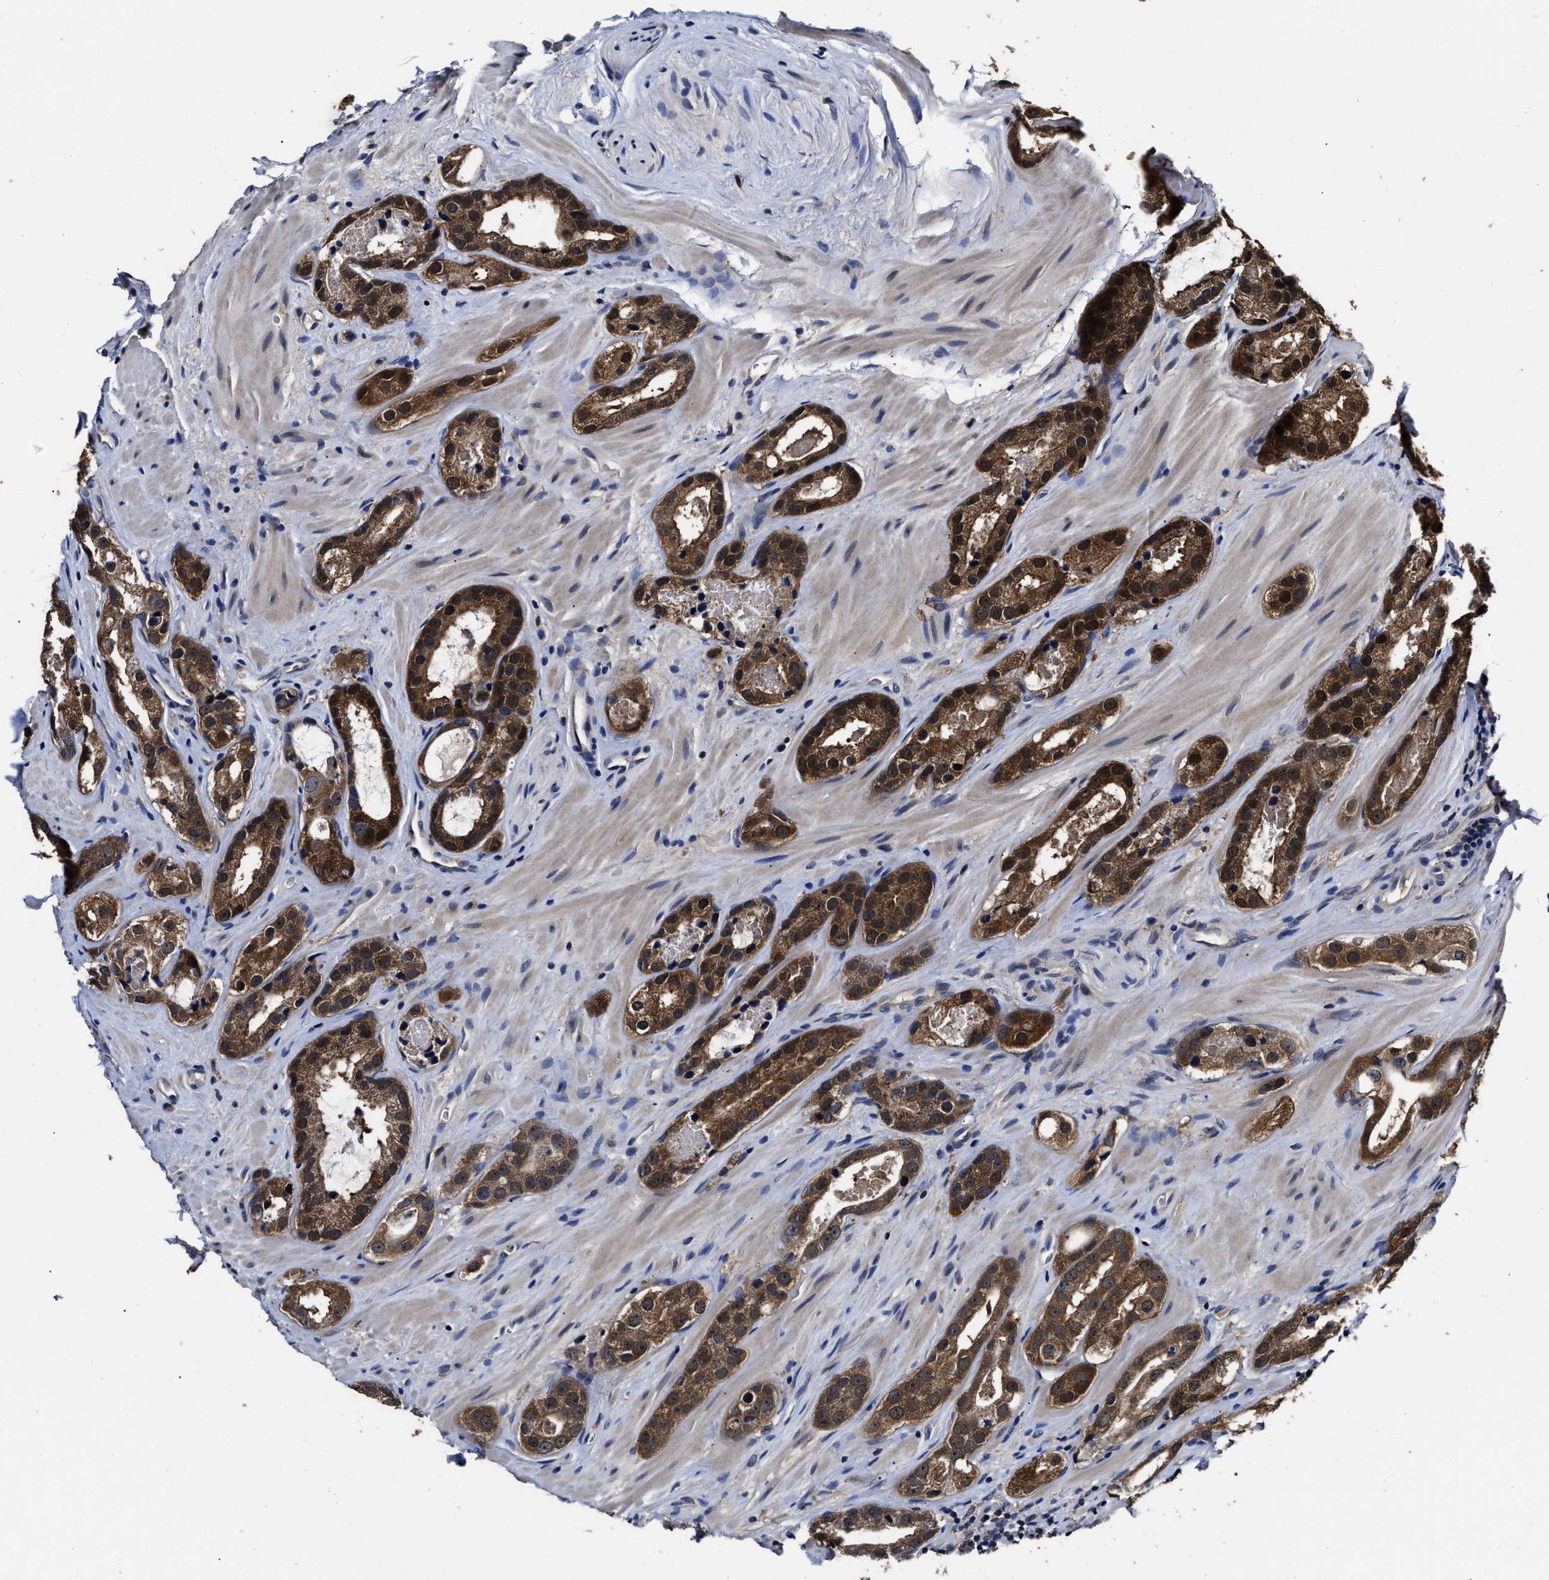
{"staining": {"intensity": "moderate", "quantity": ">75%", "location": "cytoplasmic/membranous,nuclear"}, "tissue": "prostate cancer", "cell_type": "Tumor cells", "image_type": "cancer", "snomed": [{"axis": "morphology", "description": "Adenocarcinoma, High grade"}, {"axis": "topography", "description": "Prostate"}], "caption": "Immunohistochemistry (IHC) of human prostate cancer (adenocarcinoma (high-grade)) displays medium levels of moderate cytoplasmic/membranous and nuclear staining in about >75% of tumor cells. (DAB (3,3'-diaminobenzidine) IHC with brightfield microscopy, high magnification).", "gene": "SOCS5", "patient": {"sex": "male", "age": 63}}